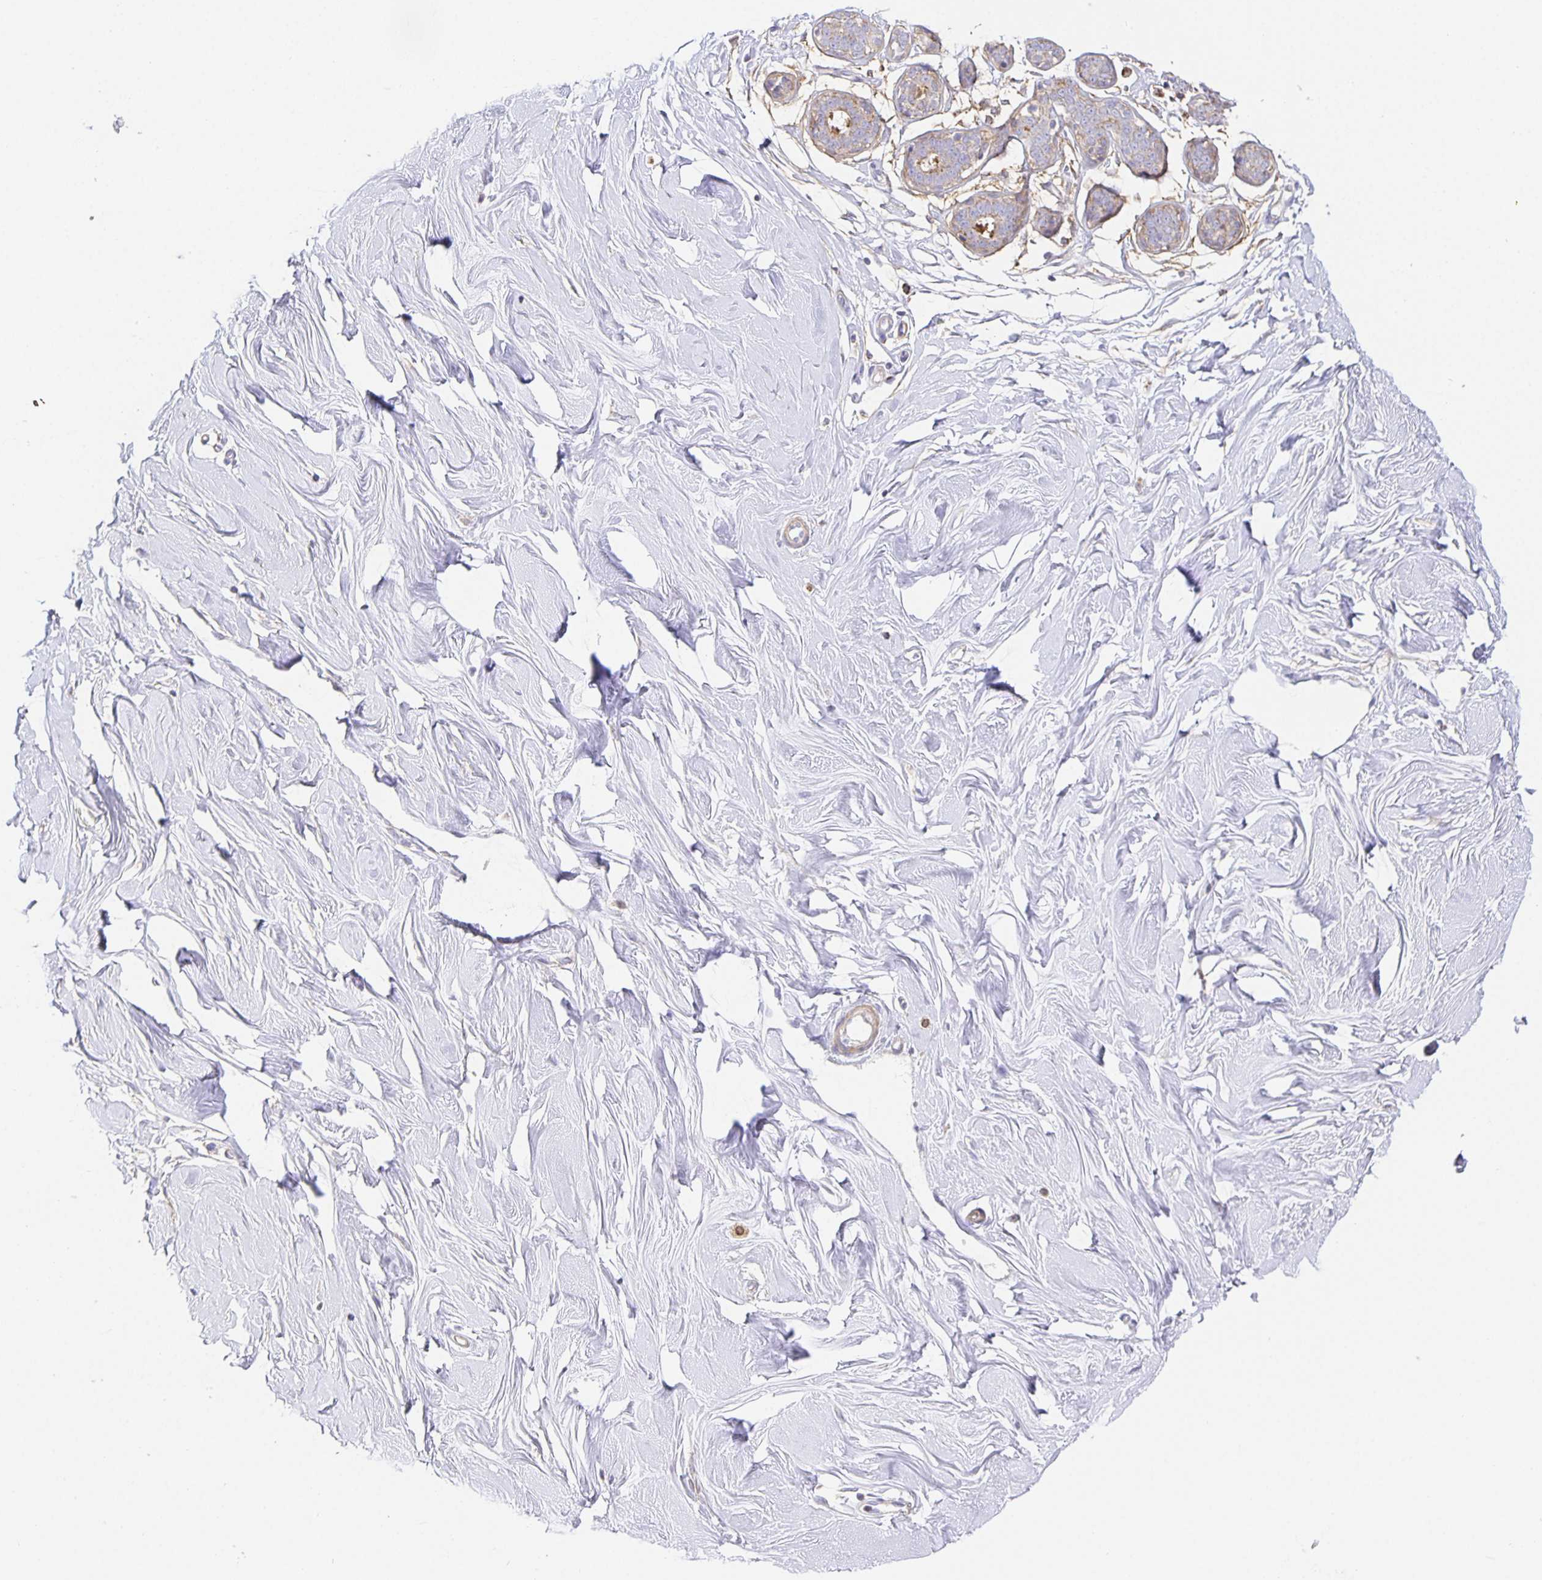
{"staining": {"intensity": "negative", "quantity": "none", "location": "none"}, "tissue": "breast", "cell_type": "Adipocytes", "image_type": "normal", "snomed": [{"axis": "morphology", "description": "Normal tissue, NOS"}, {"axis": "topography", "description": "Breast"}], "caption": "DAB (3,3'-diaminobenzidine) immunohistochemical staining of benign human breast exhibits no significant staining in adipocytes. (DAB IHC with hematoxylin counter stain).", "gene": "FLRT3", "patient": {"sex": "female", "age": 27}}